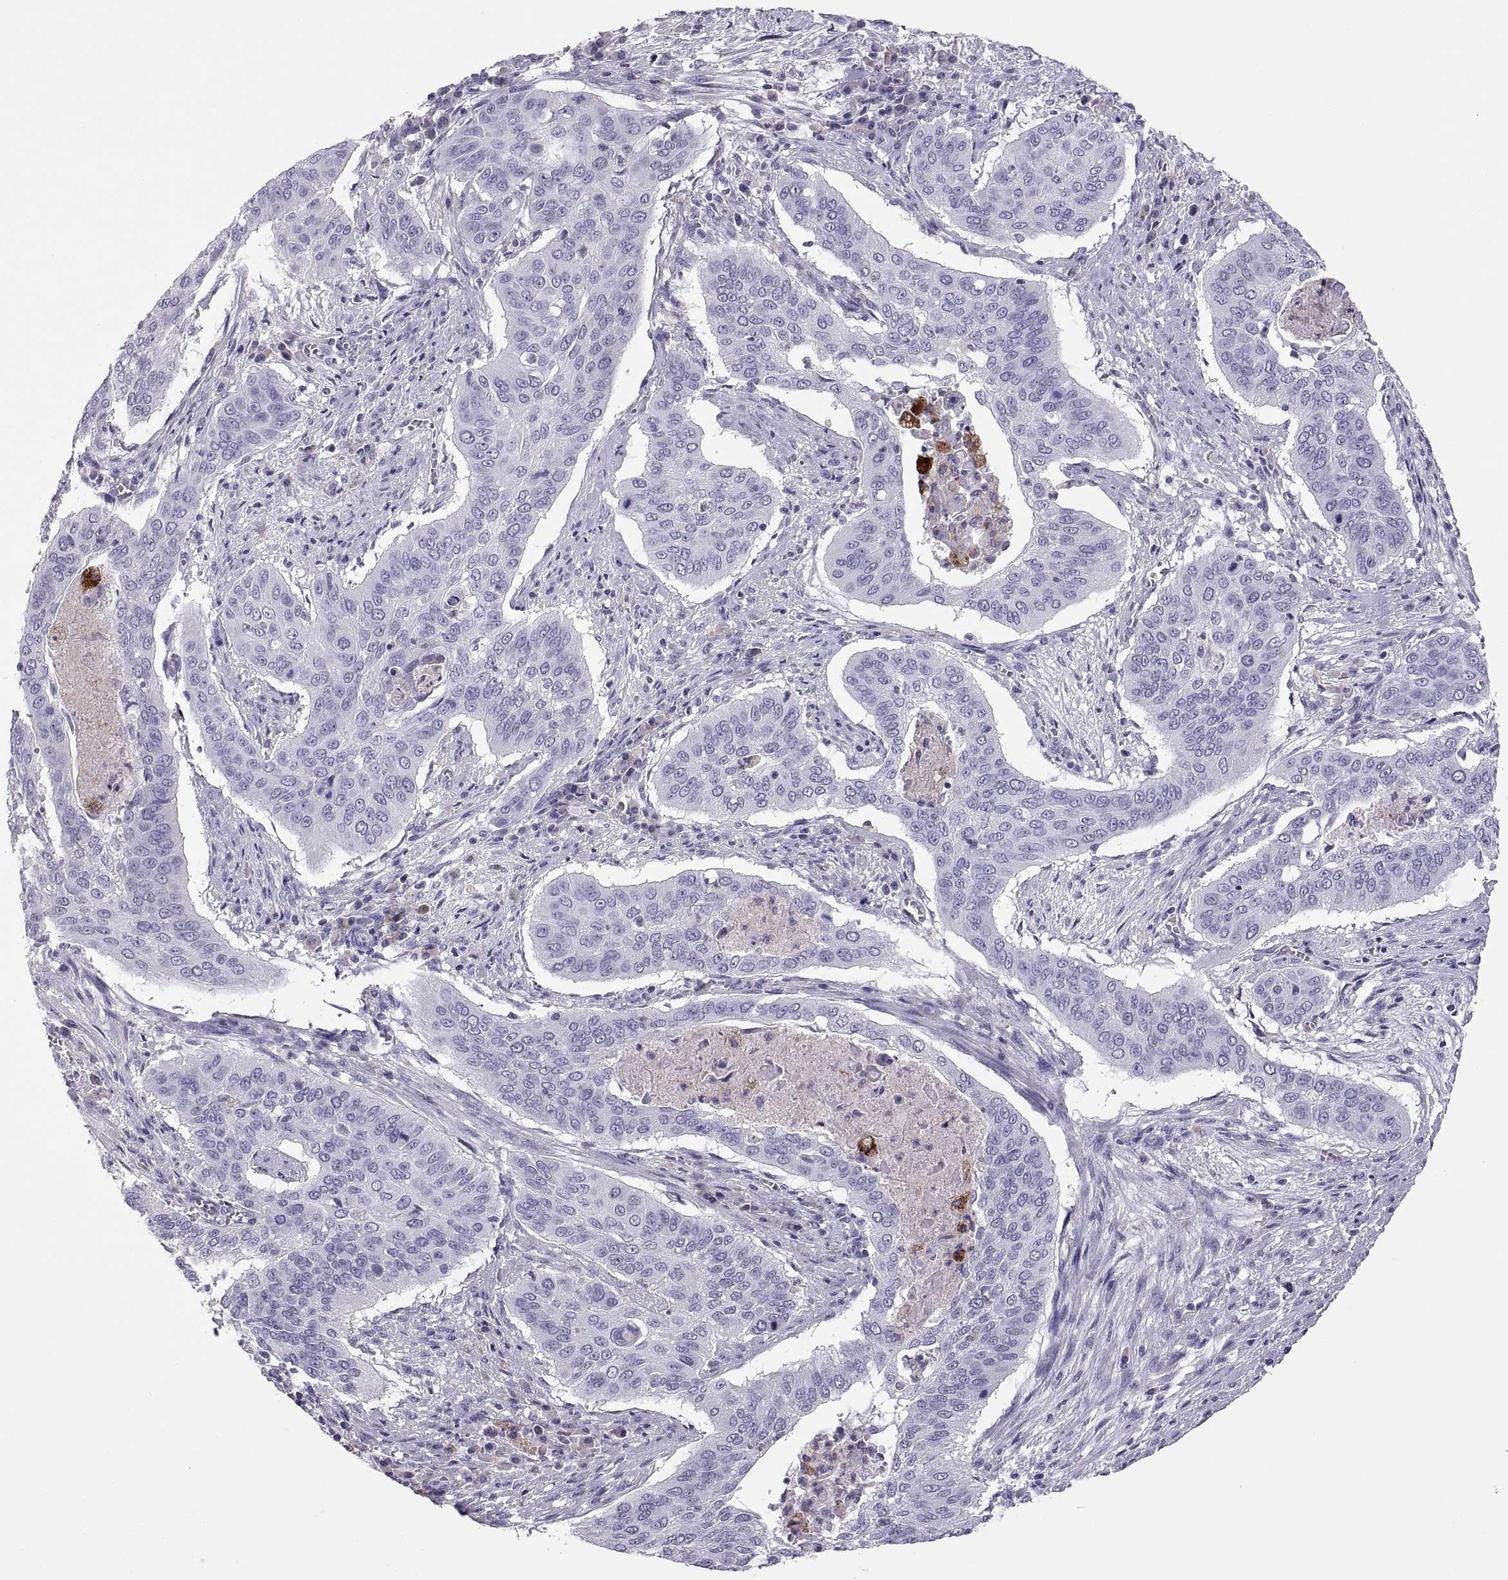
{"staining": {"intensity": "negative", "quantity": "none", "location": "none"}, "tissue": "cervical cancer", "cell_type": "Tumor cells", "image_type": "cancer", "snomed": [{"axis": "morphology", "description": "Squamous cell carcinoma, NOS"}, {"axis": "topography", "description": "Cervix"}], "caption": "Tumor cells are negative for protein expression in human cervical squamous cell carcinoma.", "gene": "RGS19", "patient": {"sex": "female", "age": 39}}